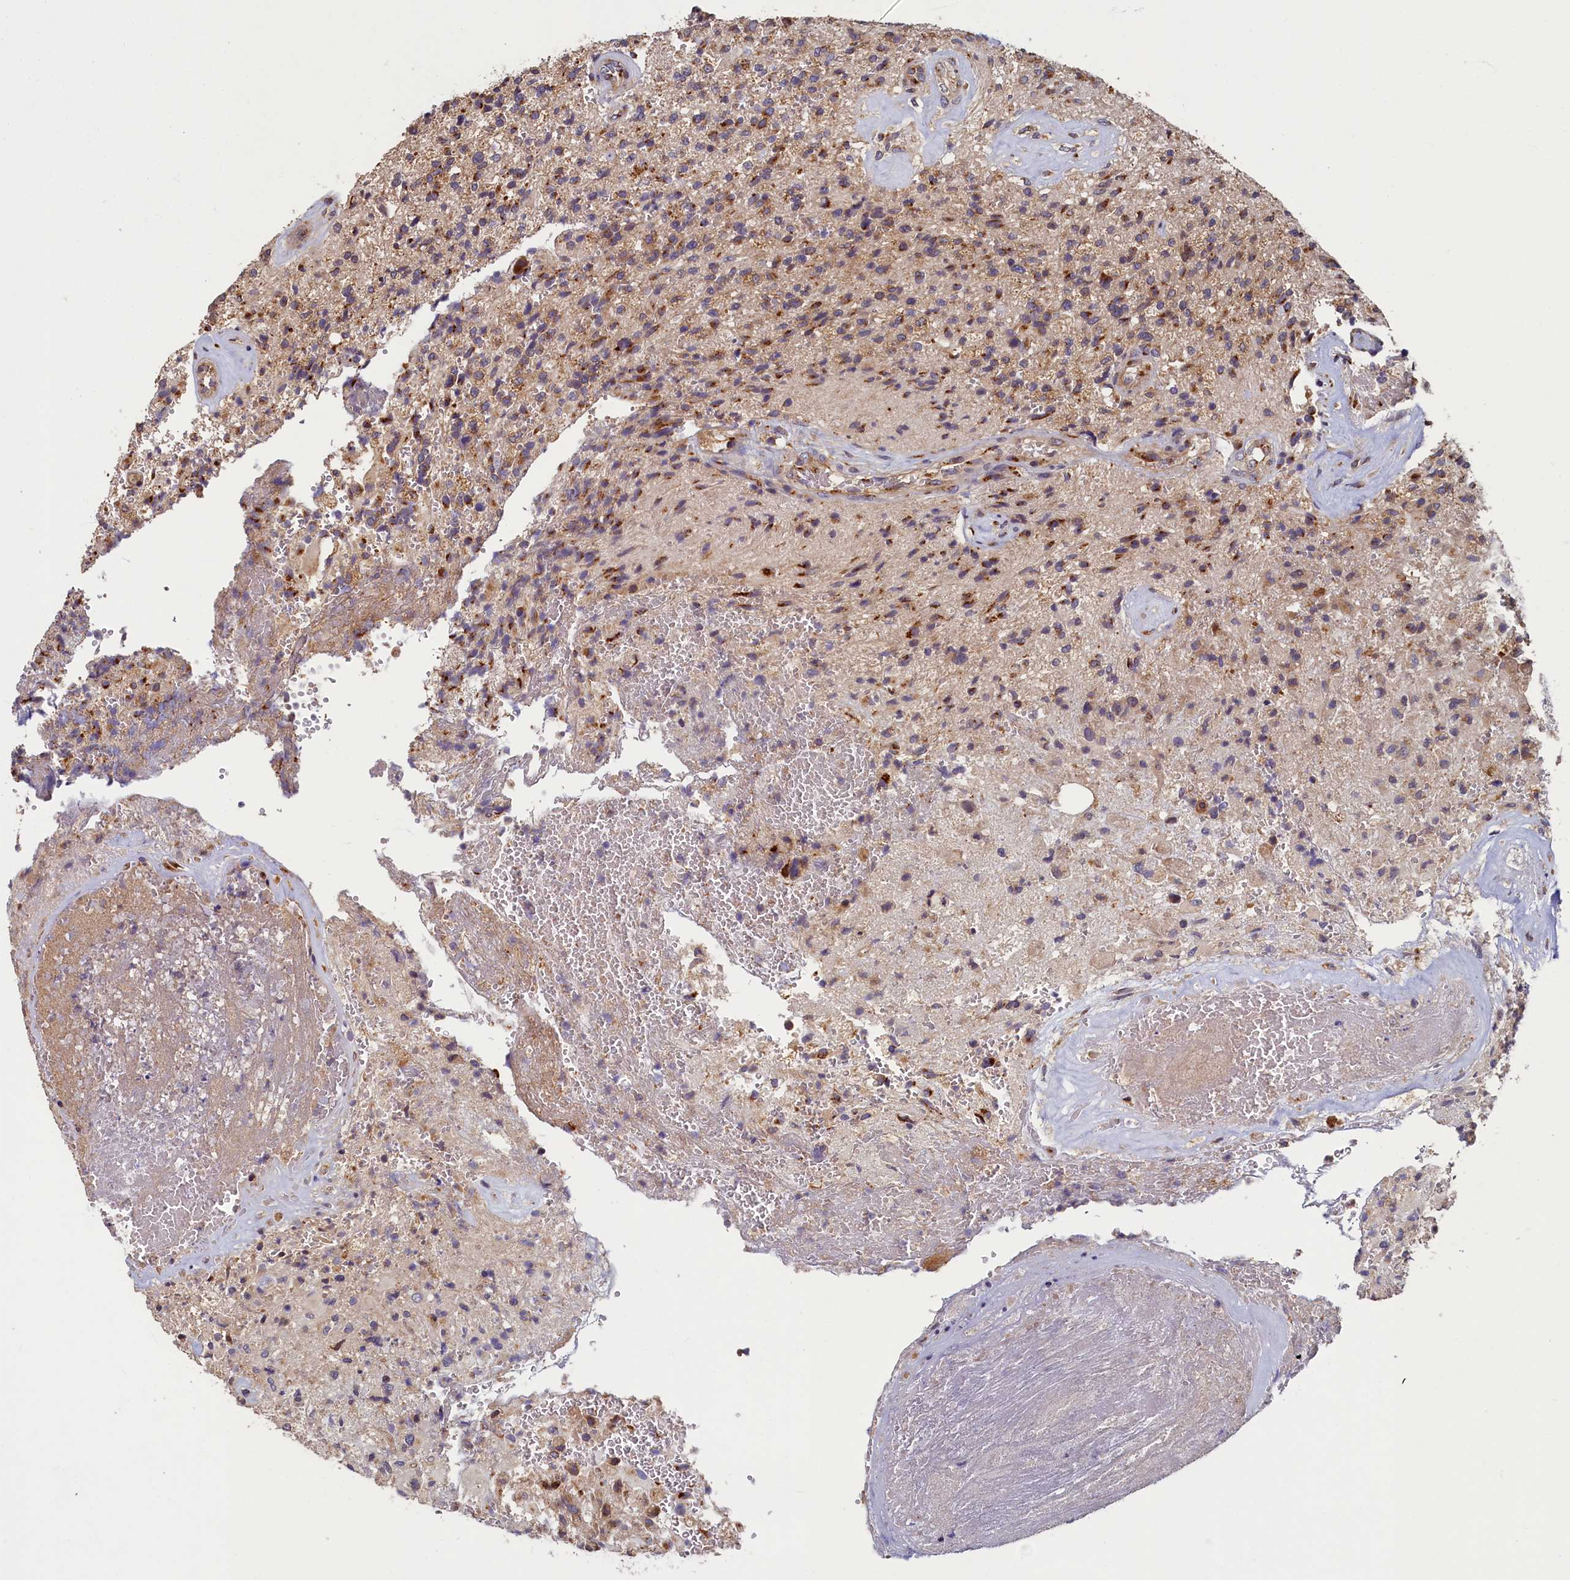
{"staining": {"intensity": "moderate", "quantity": "25%-75%", "location": "cytoplasmic/membranous"}, "tissue": "glioma", "cell_type": "Tumor cells", "image_type": "cancer", "snomed": [{"axis": "morphology", "description": "Glioma, malignant, High grade"}, {"axis": "topography", "description": "Brain"}], "caption": "High-magnification brightfield microscopy of glioma stained with DAB (brown) and counterstained with hematoxylin (blue). tumor cells exhibit moderate cytoplasmic/membranous positivity is seen in about25%-75% of cells.", "gene": "TMEM181", "patient": {"sex": "male", "age": 56}}